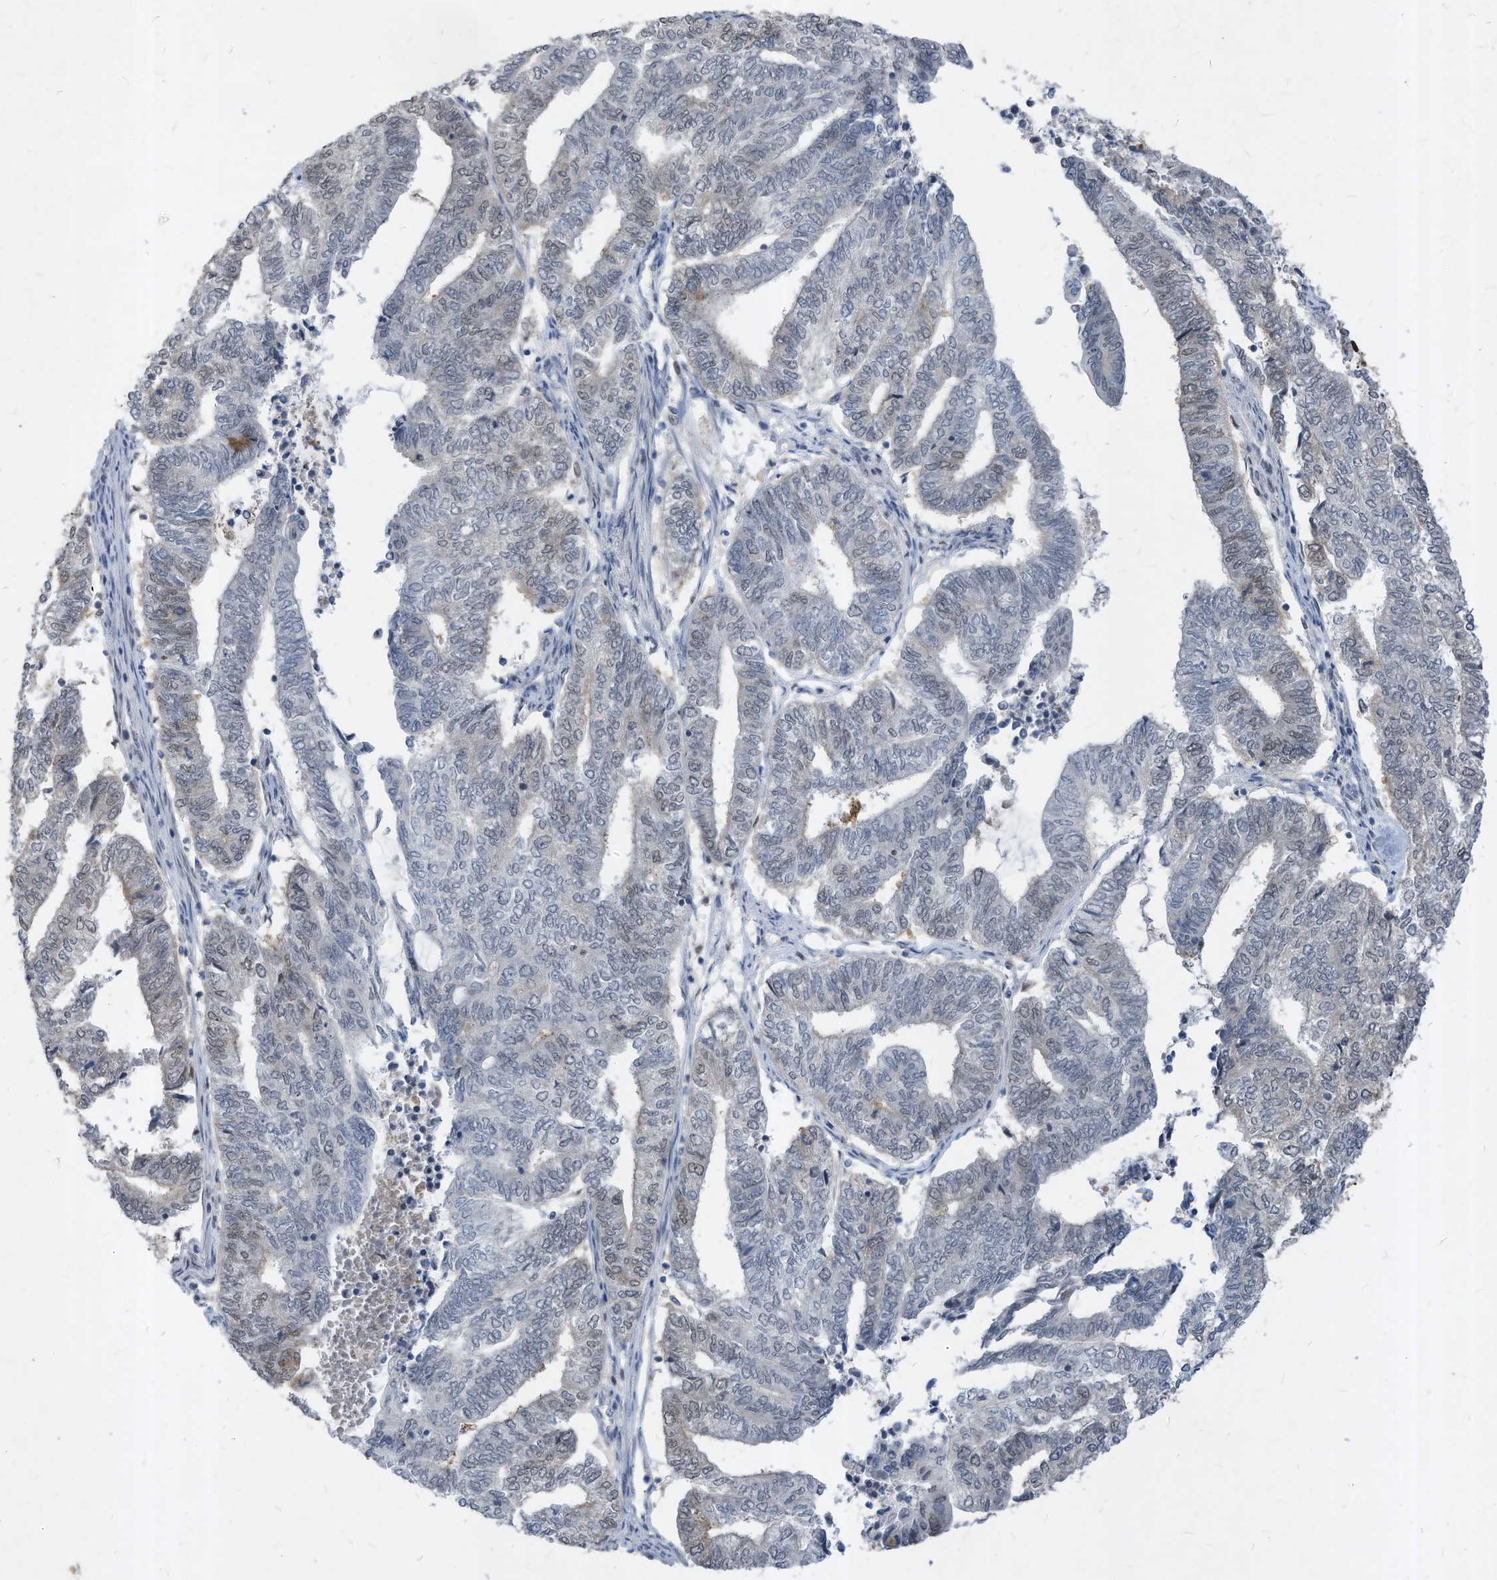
{"staining": {"intensity": "negative", "quantity": "none", "location": "none"}, "tissue": "endometrial cancer", "cell_type": "Tumor cells", "image_type": "cancer", "snomed": [{"axis": "morphology", "description": "Adenocarcinoma, NOS"}, {"axis": "topography", "description": "Uterus"}, {"axis": "topography", "description": "Endometrium"}], "caption": "Tumor cells are negative for protein expression in human endometrial cancer.", "gene": "KPNB1", "patient": {"sex": "female", "age": 70}}